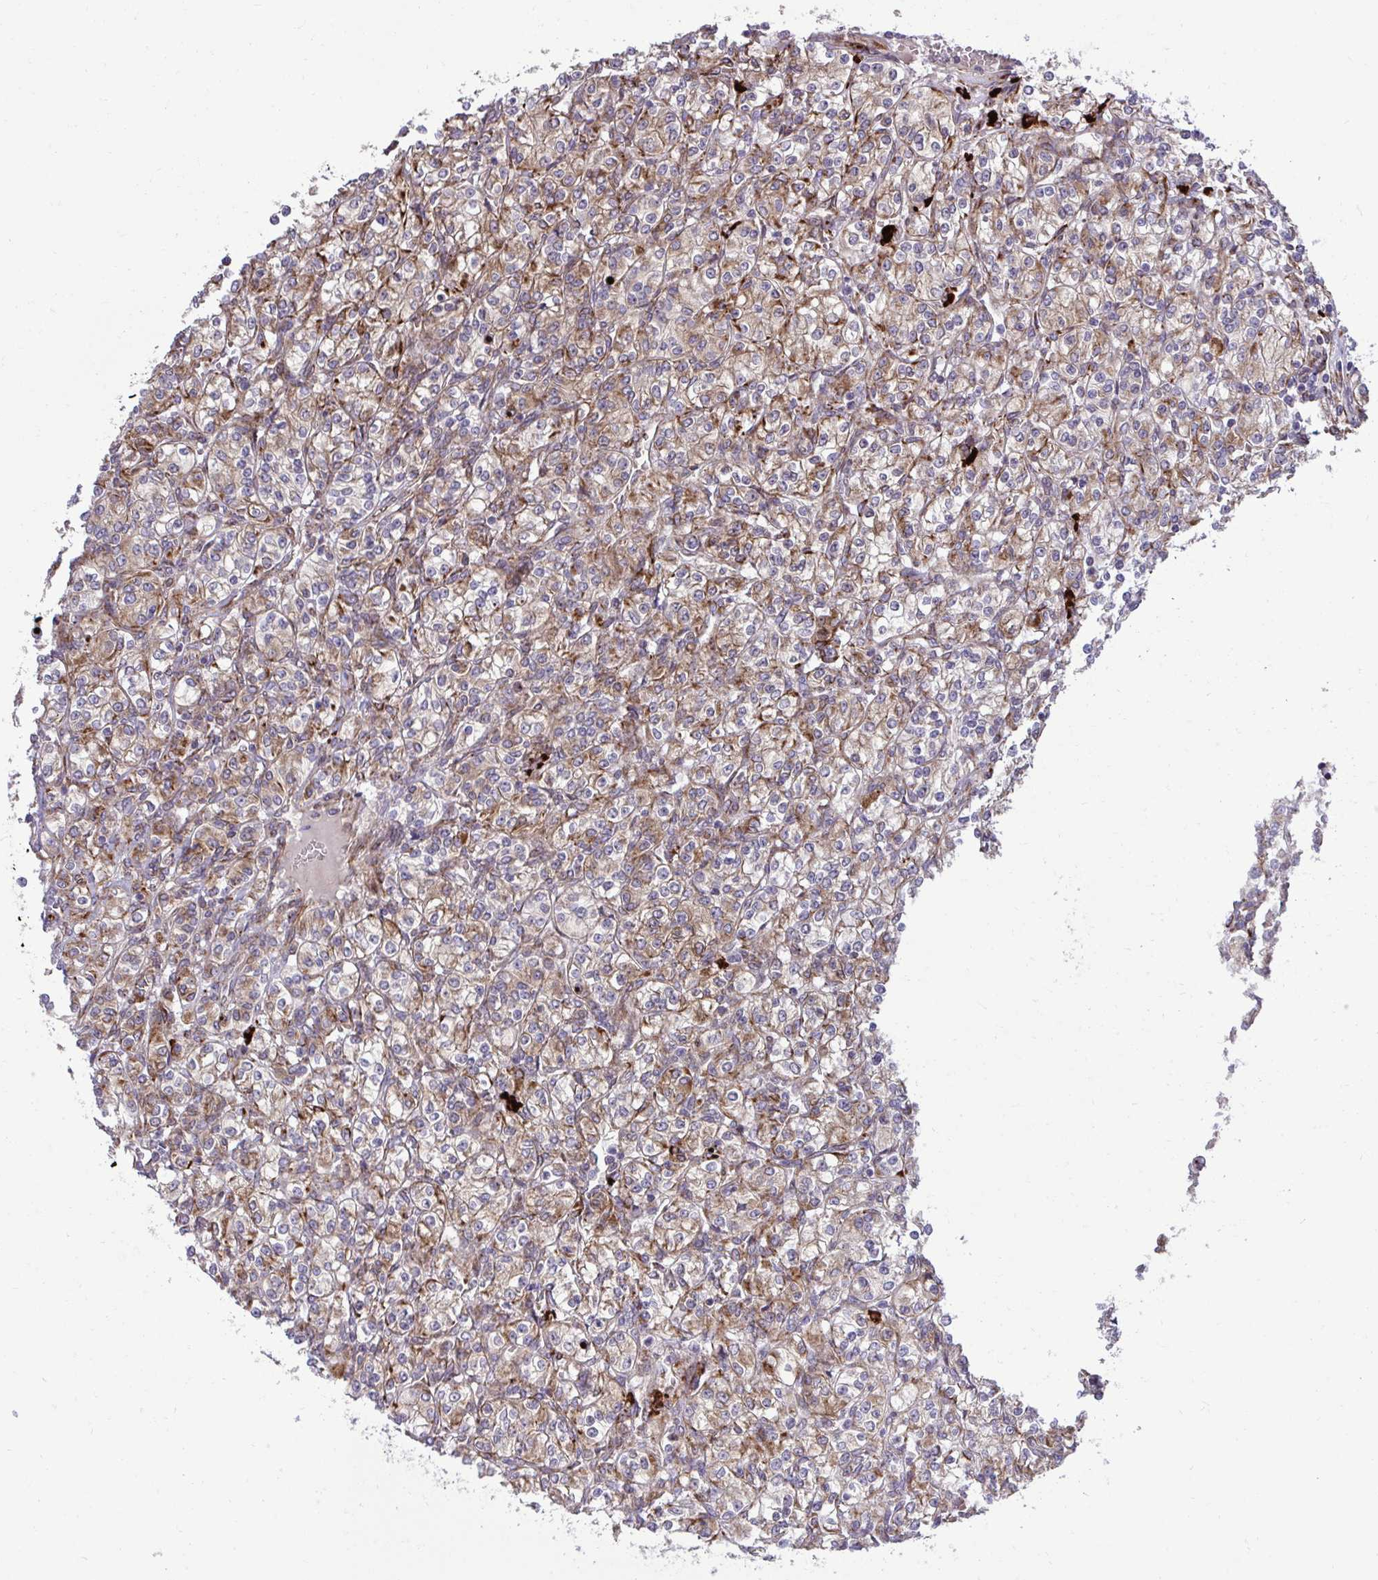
{"staining": {"intensity": "weak", "quantity": ">75%", "location": "cytoplasmic/membranous"}, "tissue": "renal cancer", "cell_type": "Tumor cells", "image_type": "cancer", "snomed": [{"axis": "morphology", "description": "Adenocarcinoma, NOS"}, {"axis": "topography", "description": "Kidney"}], "caption": "Protein staining displays weak cytoplasmic/membranous positivity in approximately >75% of tumor cells in adenocarcinoma (renal).", "gene": "LIMS1", "patient": {"sex": "male", "age": 77}}